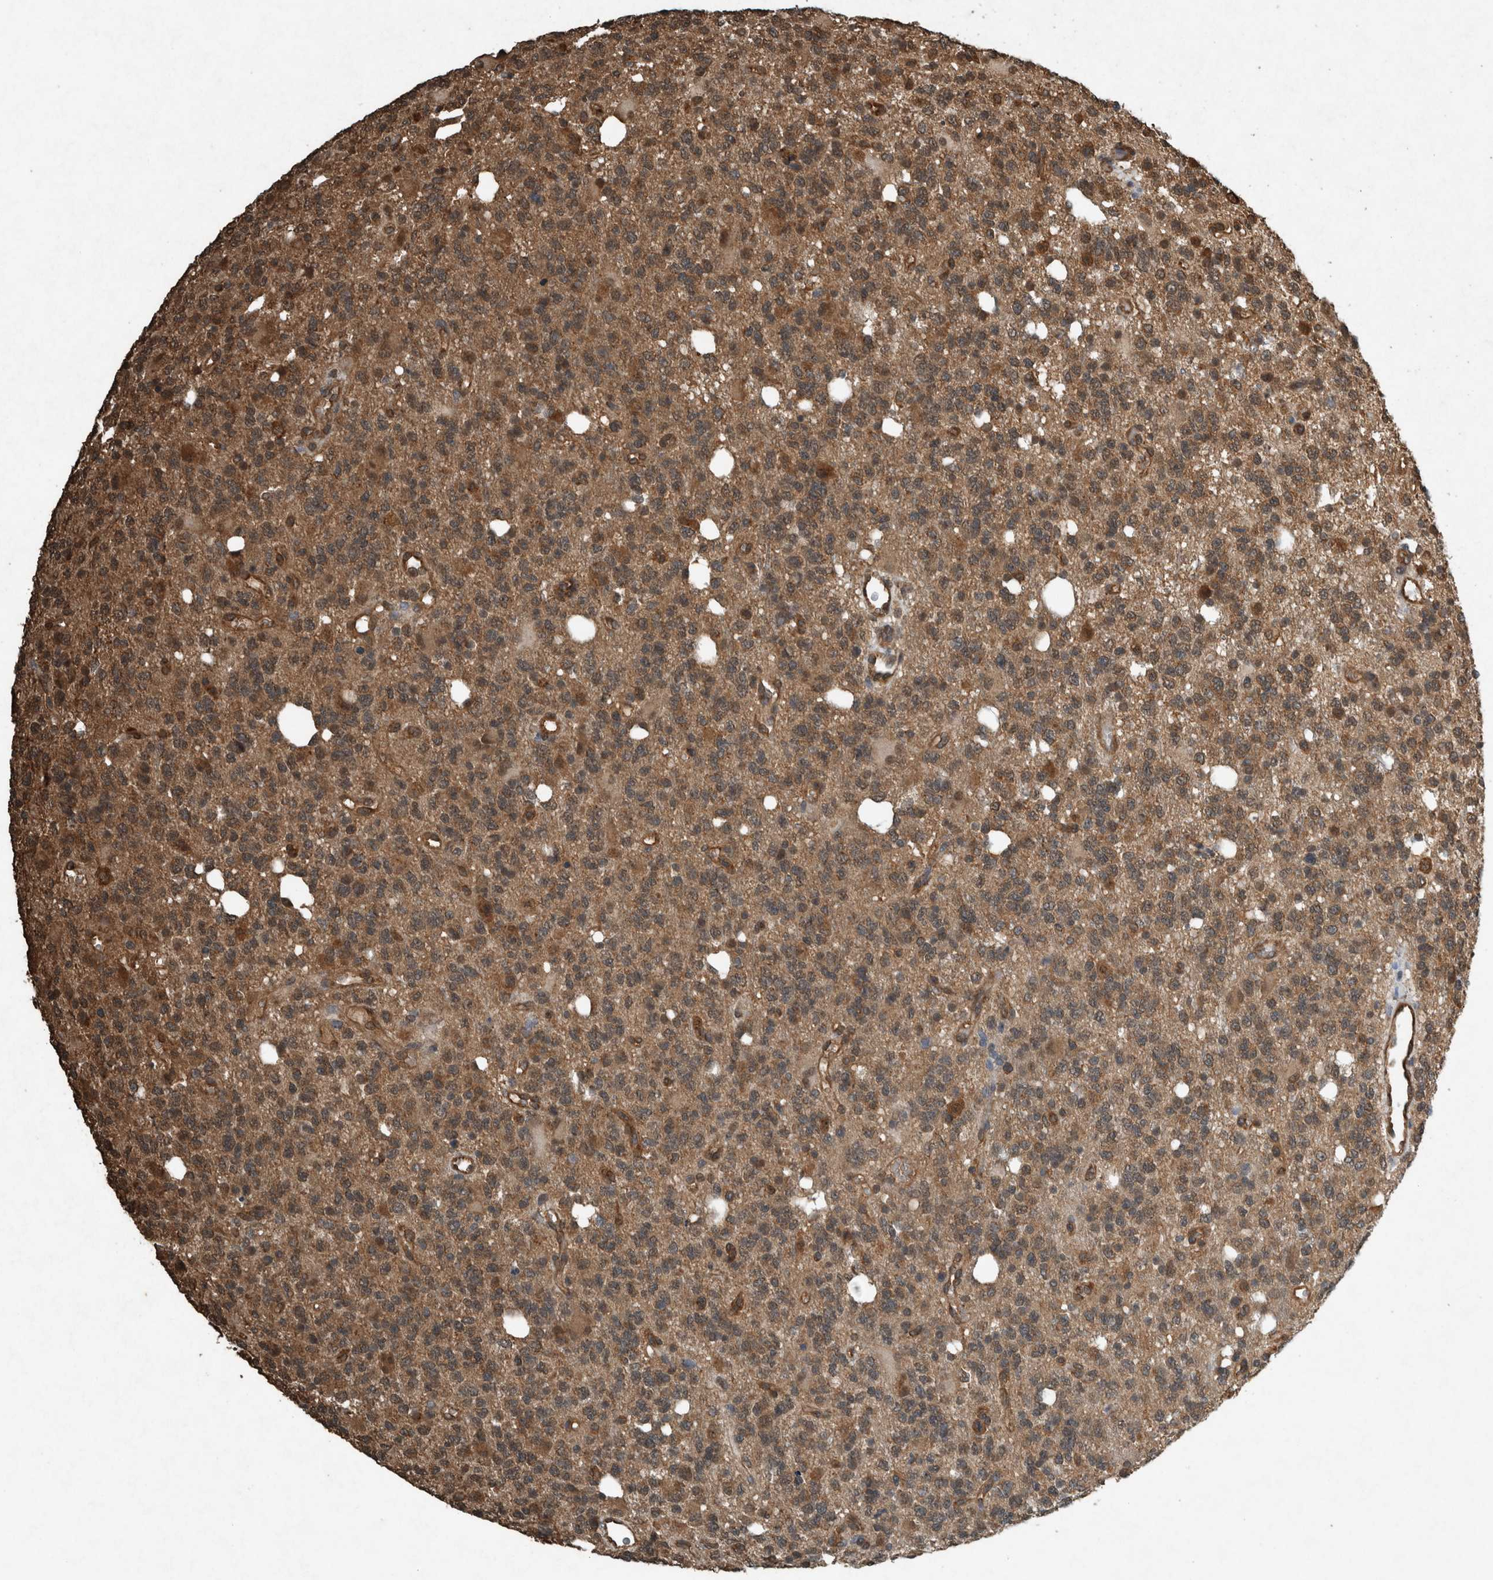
{"staining": {"intensity": "moderate", "quantity": ">75%", "location": "cytoplasmic/membranous,nuclear"}, "tissue": "glioma", "cell_type": "Tumor cells", "image_type": "cancer", "snomed": [{"axis": "morphology", "description": "Glioma, malignant, High grade"}, {"axis": "topography", "description": "Brain"}], "caption": "An image of human malignant glioma (high-grade) stained for a protein shows moderate cytoplasmic/membranous and nuclear brown staining in tumor cells.", "gene": "ARHGEF12", "patient": {"sex": "female", "age": 62}}